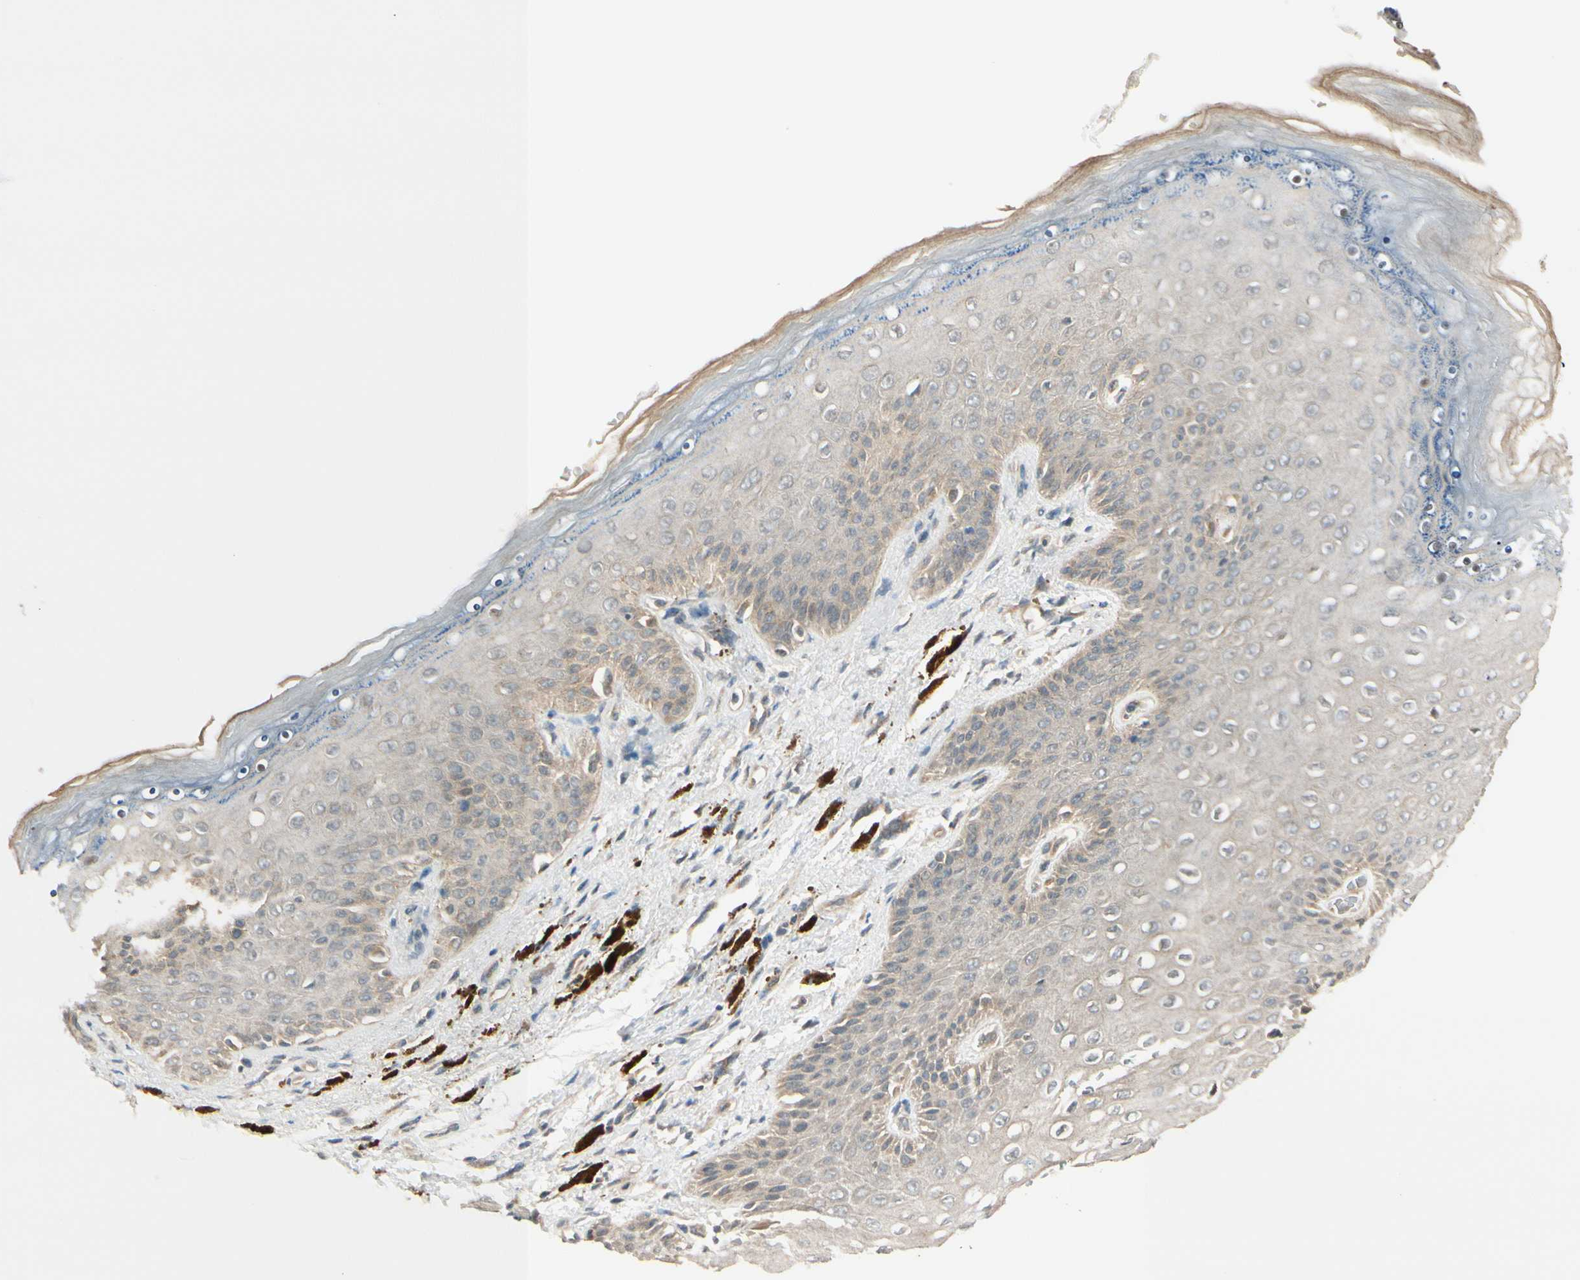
{"staining": {"intensity": "weak", "quantity": "25%-75%", "location": "cytoplasmic/membranous"}, "tissue": "skin", "cell_type": "Epidermal cells", "image_type": "normal", "snomed": [{"axis": "morphology", "description": "Normal tissue, NOS"}, {"axis": "topography", "description": "Anal"}], "caption": "Immunohistochemical staining of unremarkable human skin displays low levels of weak cytoplasmic/membranous positivity in approximately 25%-75% of epidermal cells.", "gene": "FGF10", "patient": {"sex": "female", "age": 46}}